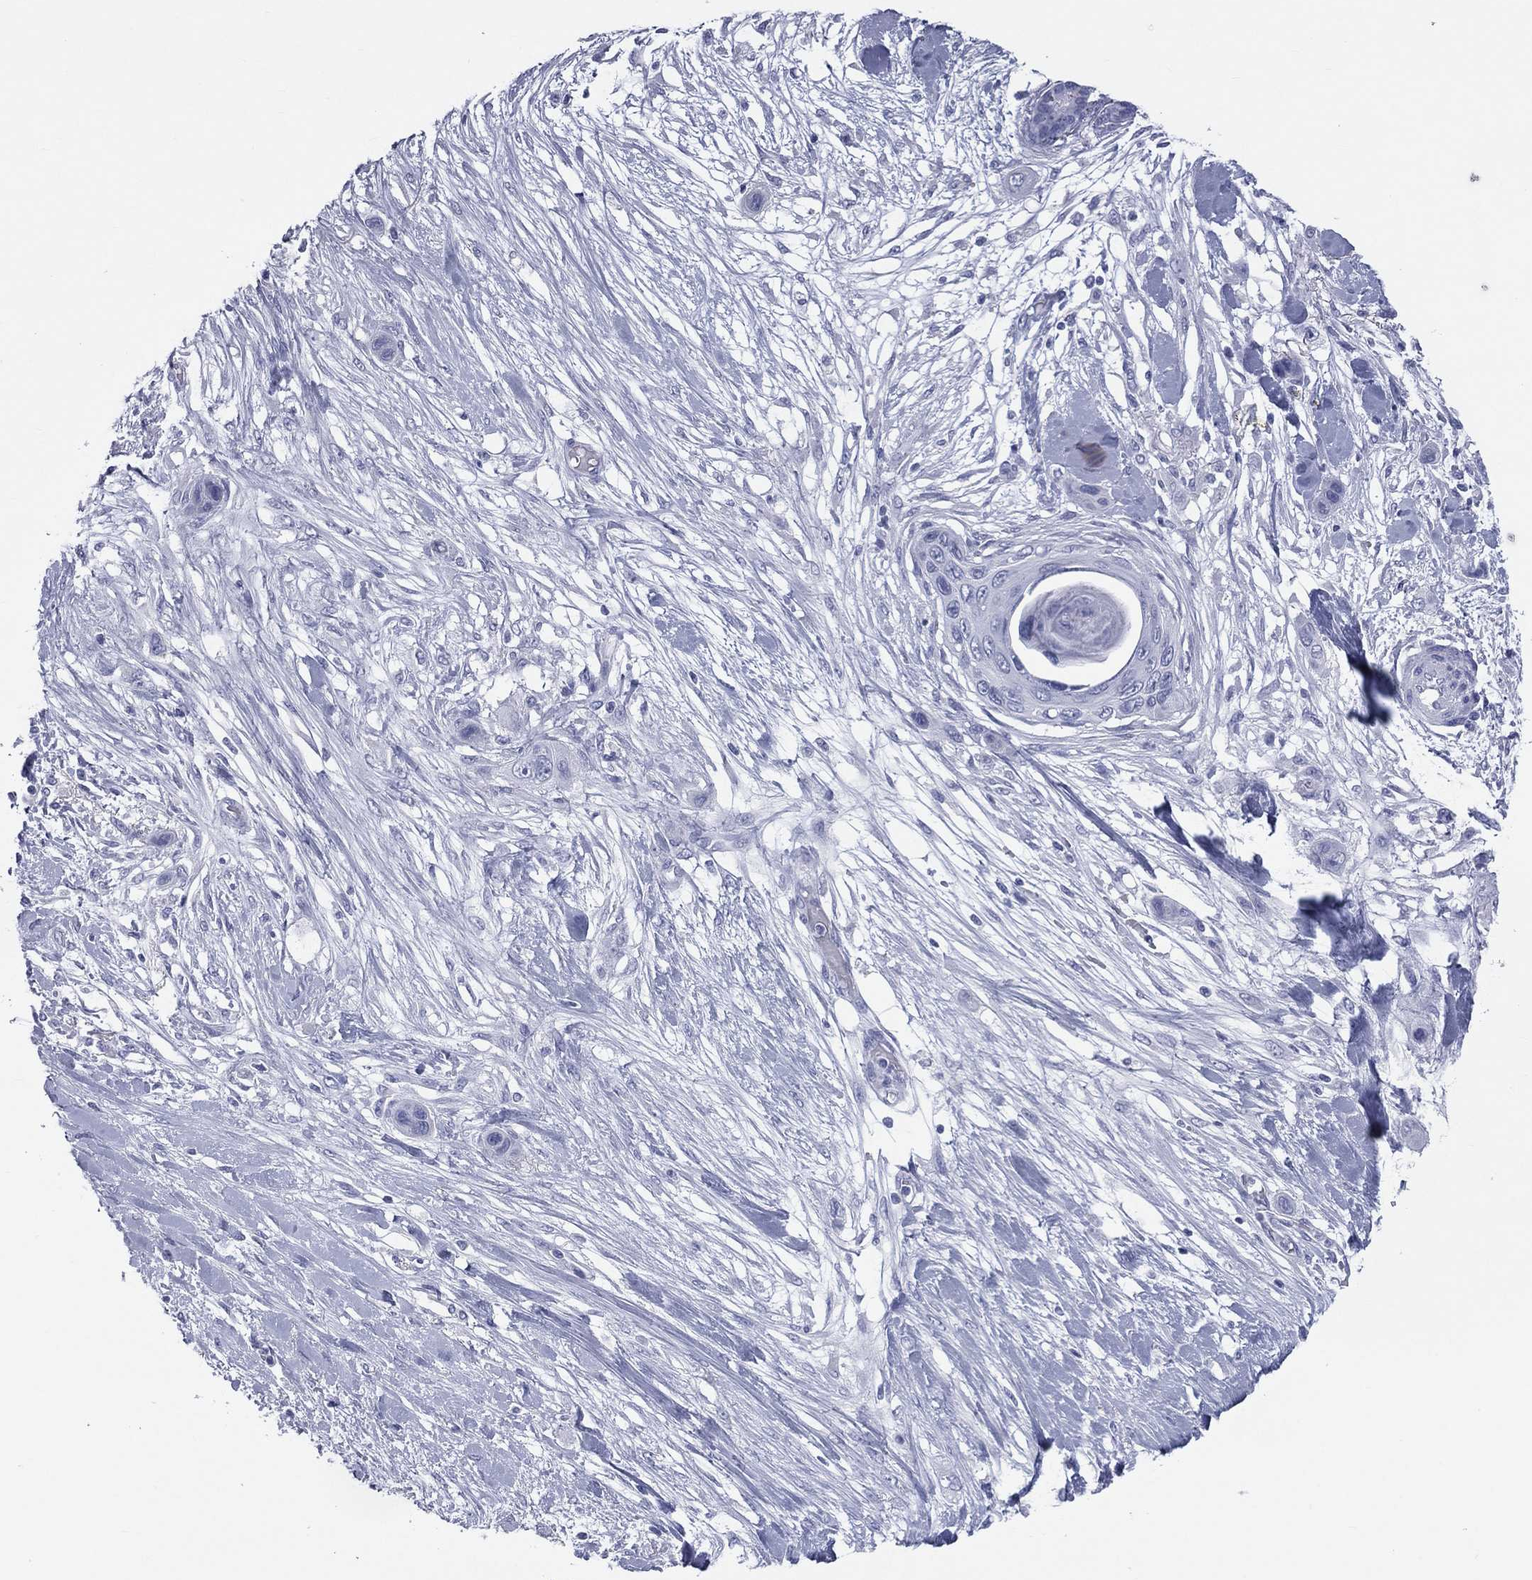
{"staining": {"intensity": "negative", "quantity": "none", "location": "none"}, "tissue": "skin cancer", "cell_type": "Tumor cells", "image_type": "cancer", "snomed": [{"axis": "morphology", "description": "Squamous cell carcinoma, NOS"}, {"axis": "topography", "description": "Skin"}], "caption": "Tumor cells are negative for brown protein staining in skin squamous cell carcinoma.", "gene": "MLN", "patient": {"sex": "male", "age": 79}}